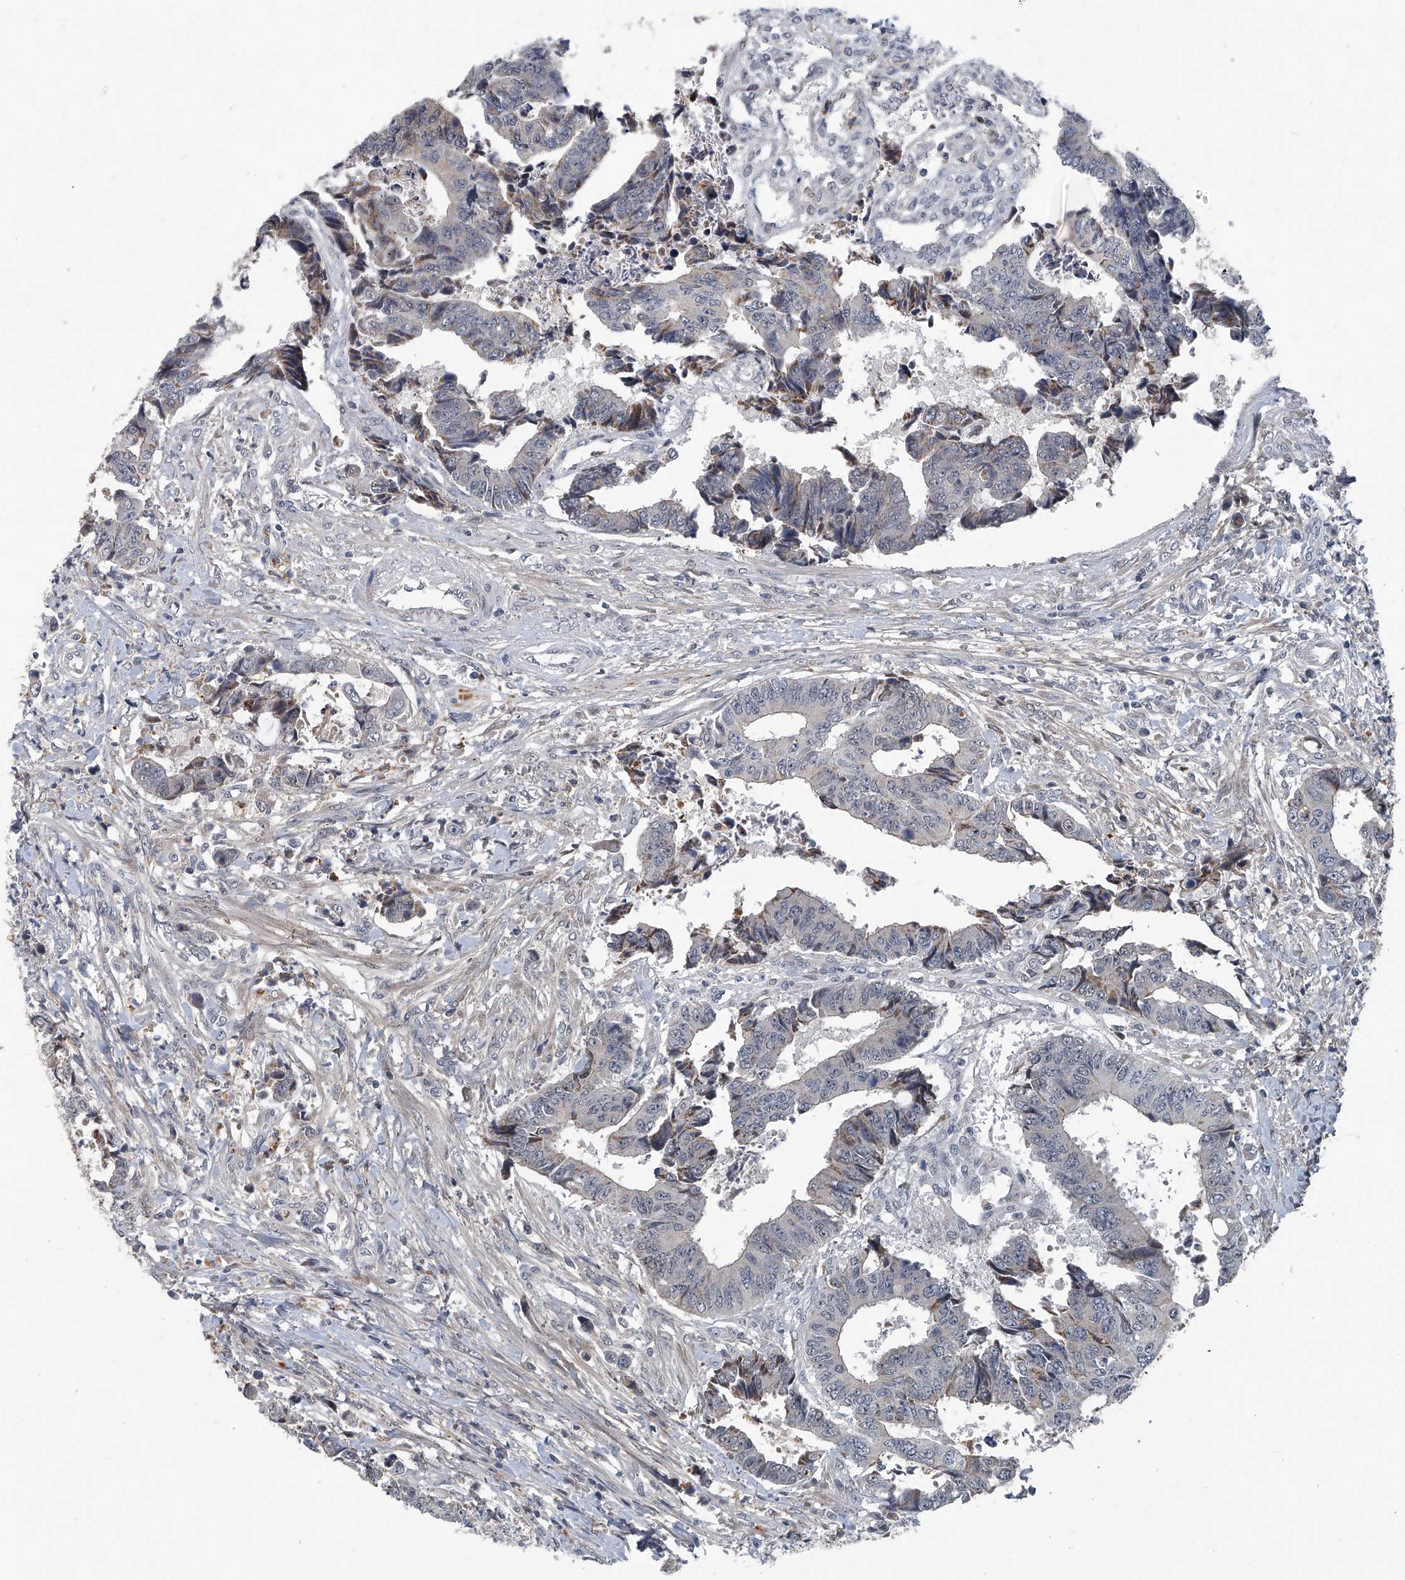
{"staining": {"intensity": "negative", "quantity": "none", "location": "none"}, "tissue": "colorectal cancer", "cell_type": "Tumor cells", "image_type": "cancer", "snomed": [{"axis": "morphology", "description": "Adenocarcinoma, NOS"}, {"axis": "topography", "description": "Rectum"}], "caption": "The IHC micrograph has no significant expression in tumor cells of colorectal cancer tissue.", "gene": "AKNAD1", "patient": {"sex": "male", "age": 84}}